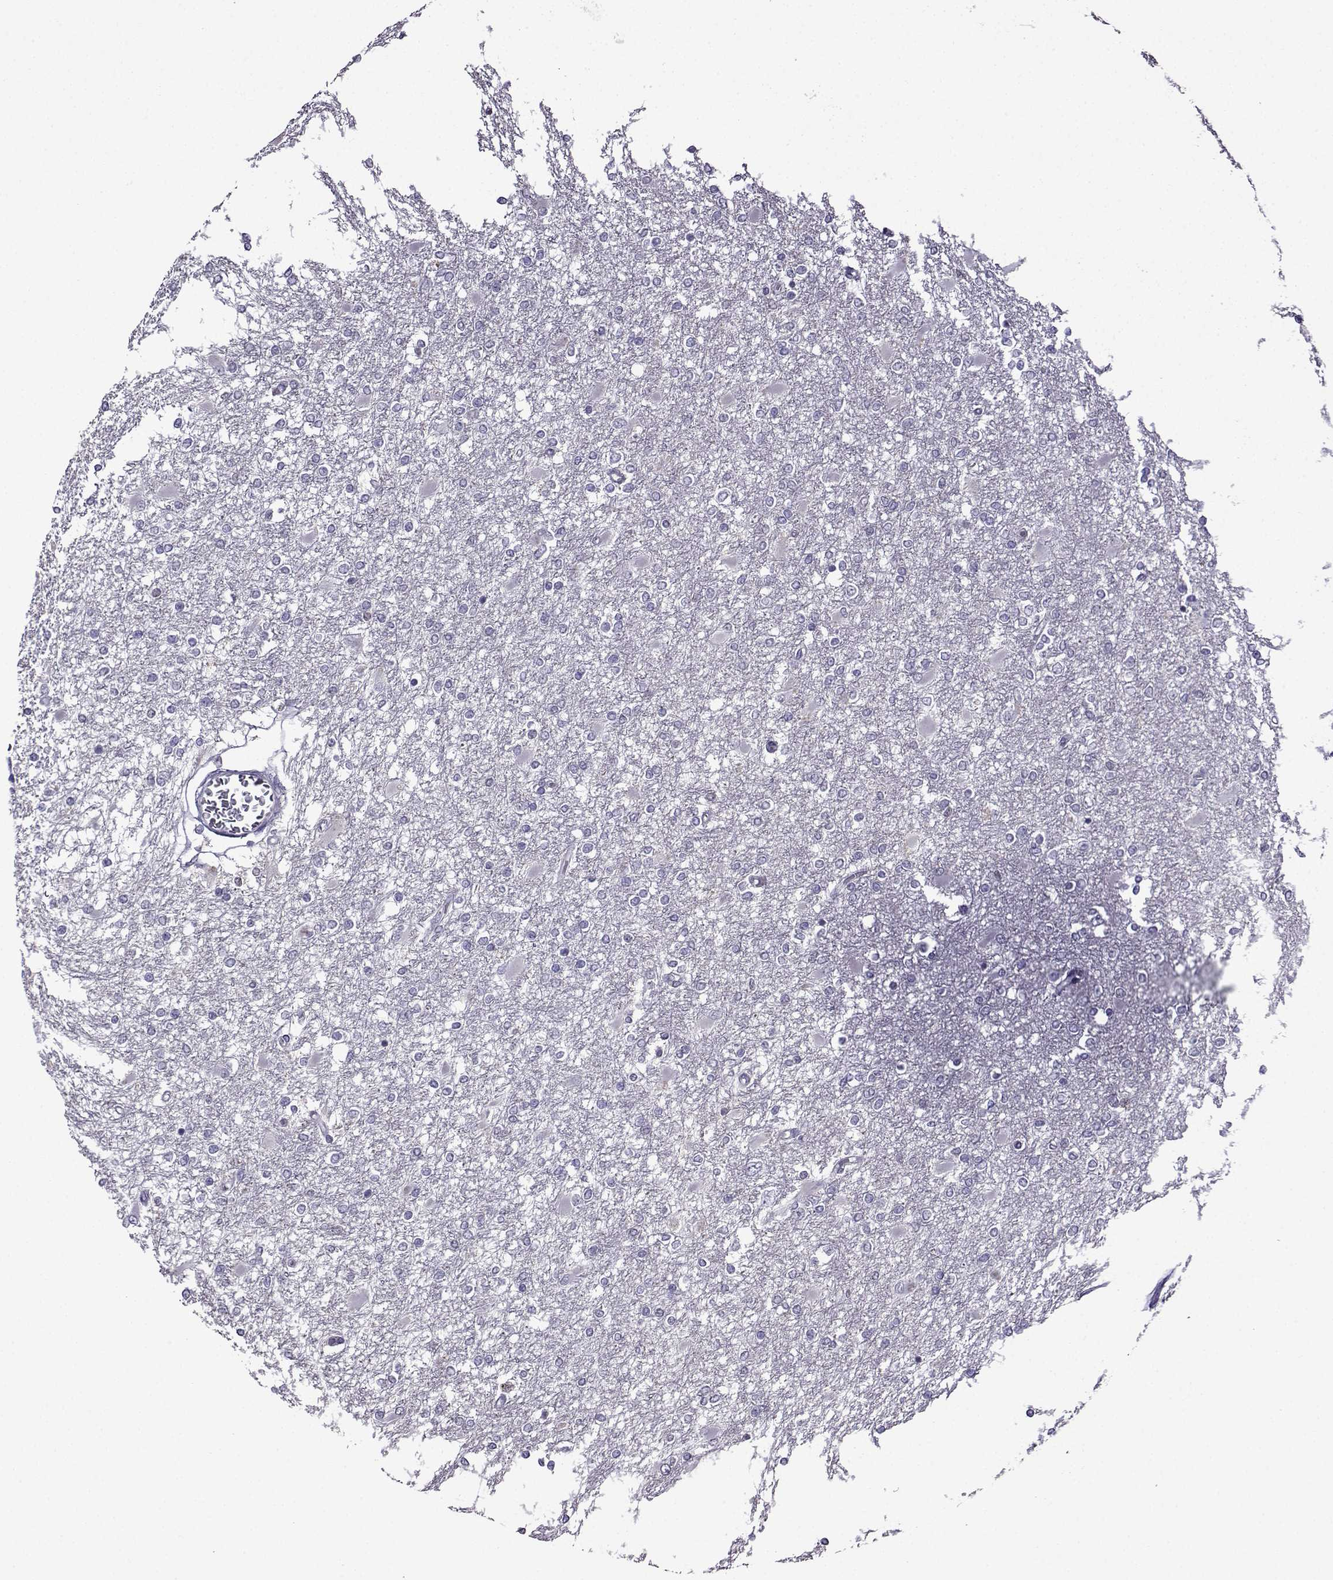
{"staining": {"intensity": "negative", "quantity": "none", "location": "none"}, "tissue": "glioma", "cell_type": "Tumor cells", "image_type": "cancer", "snomed": [{"axis": "morphology", "description": "Glioma, malignant, High grade"}, {"axis": "topography", "description": "Cerebral cortex"}], "caption": "Protein analysis of malignant glioma (high-grade) displays no significant expression in tumor cells.", "gene": "CRYBB1", "patient": {"sex": "male", "age": 79}}